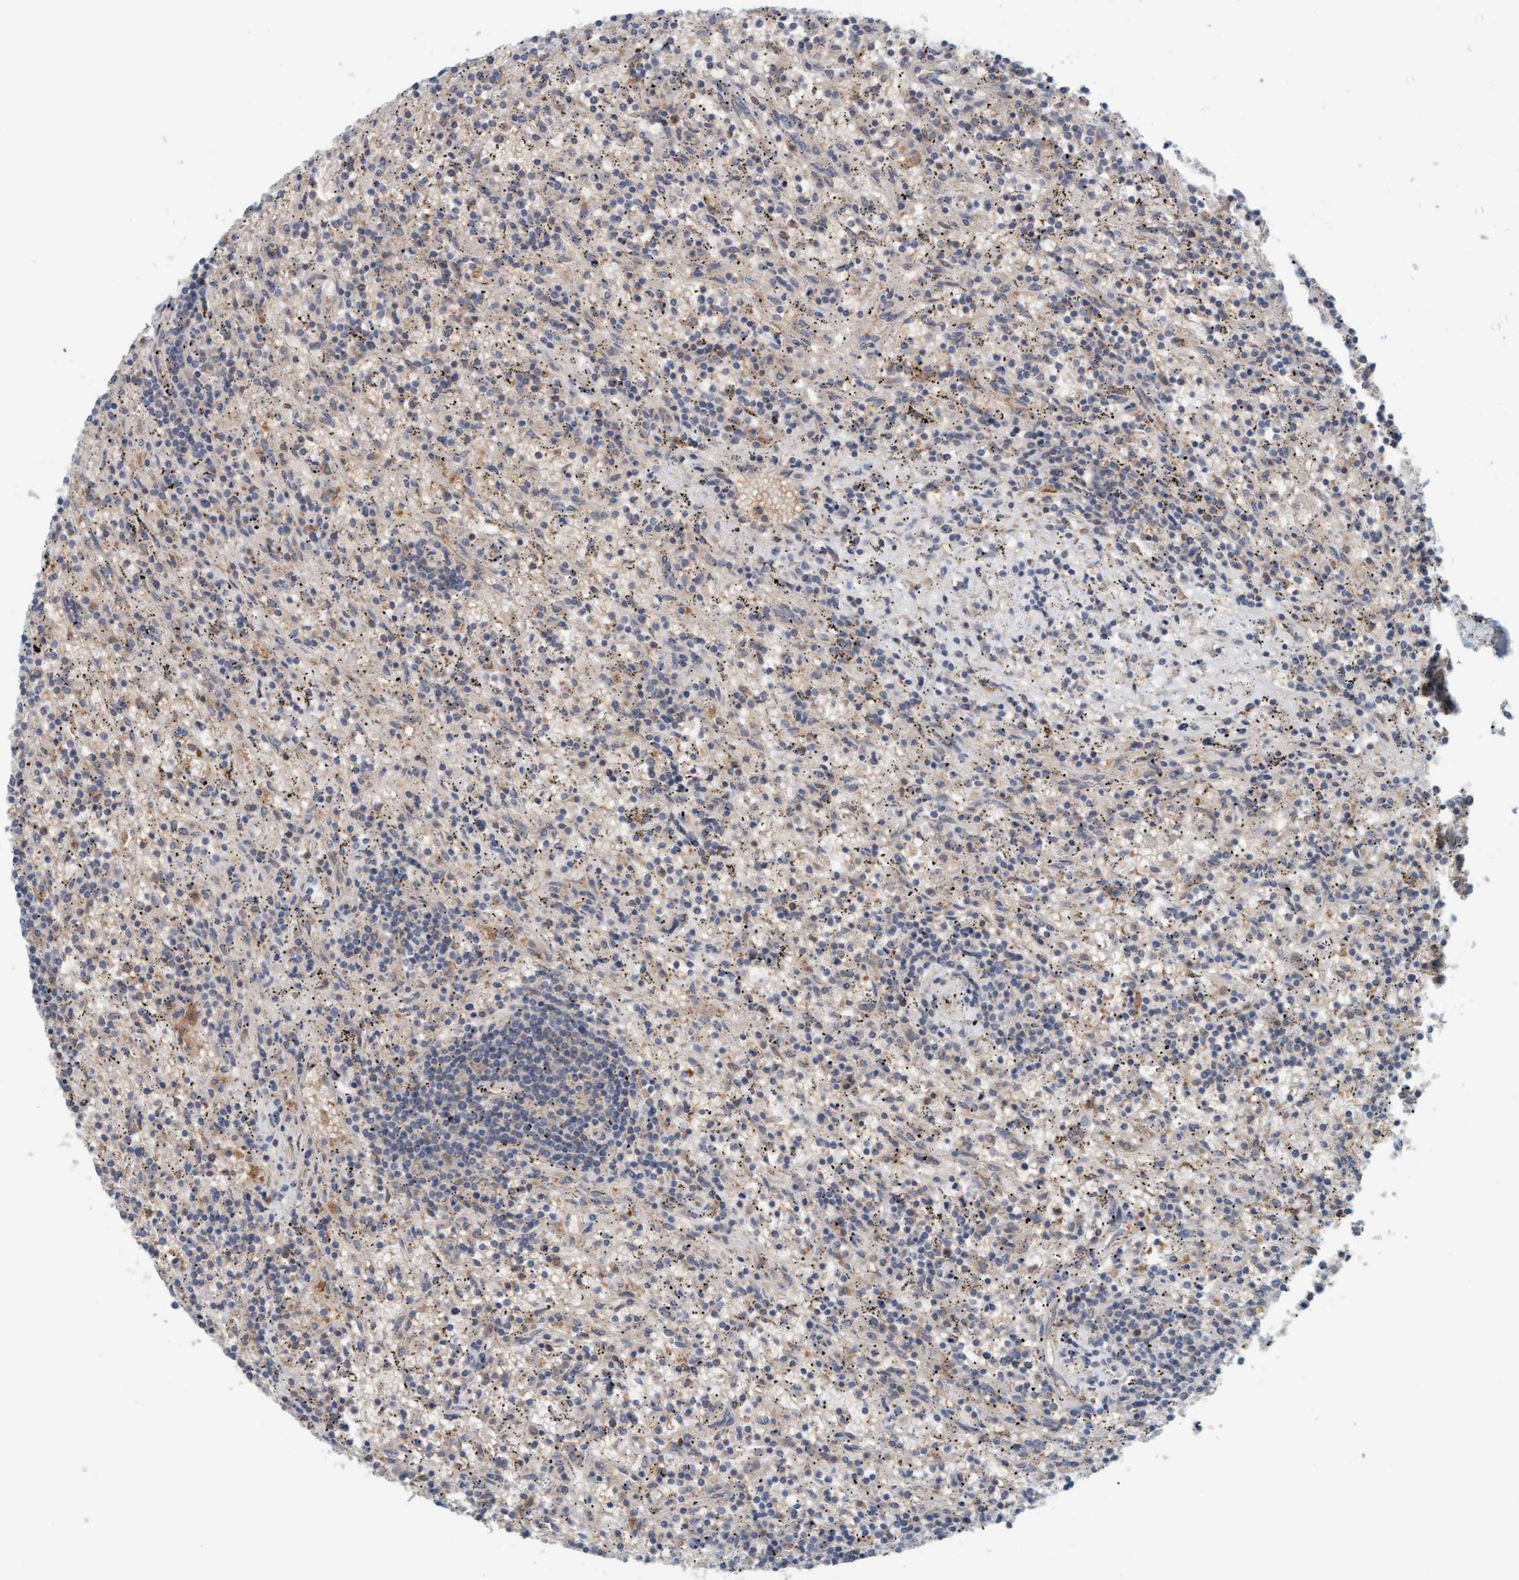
{"staining": {"intensity": "negative", "quantity": "none", "location": "none"}, "tissue": "lymphoma", "cell_type": "Tumor cells", "image_type": "cancer", "snomed": [{"axis": "morphology", "description": "Malignant lymphoma, non-Hodgkin's type, Low grade"}, {"axis": "topography", "description": "Spleen"}], "caption": "Human malignant lymphoma, non-Hodgkin's type (low-grade) stained for a protein using immunohistochemistry (IHC) exhibits no positivity in tumor cells.", "gene": "UBAP1", "patient": {"sex": "male", "age": 76}}